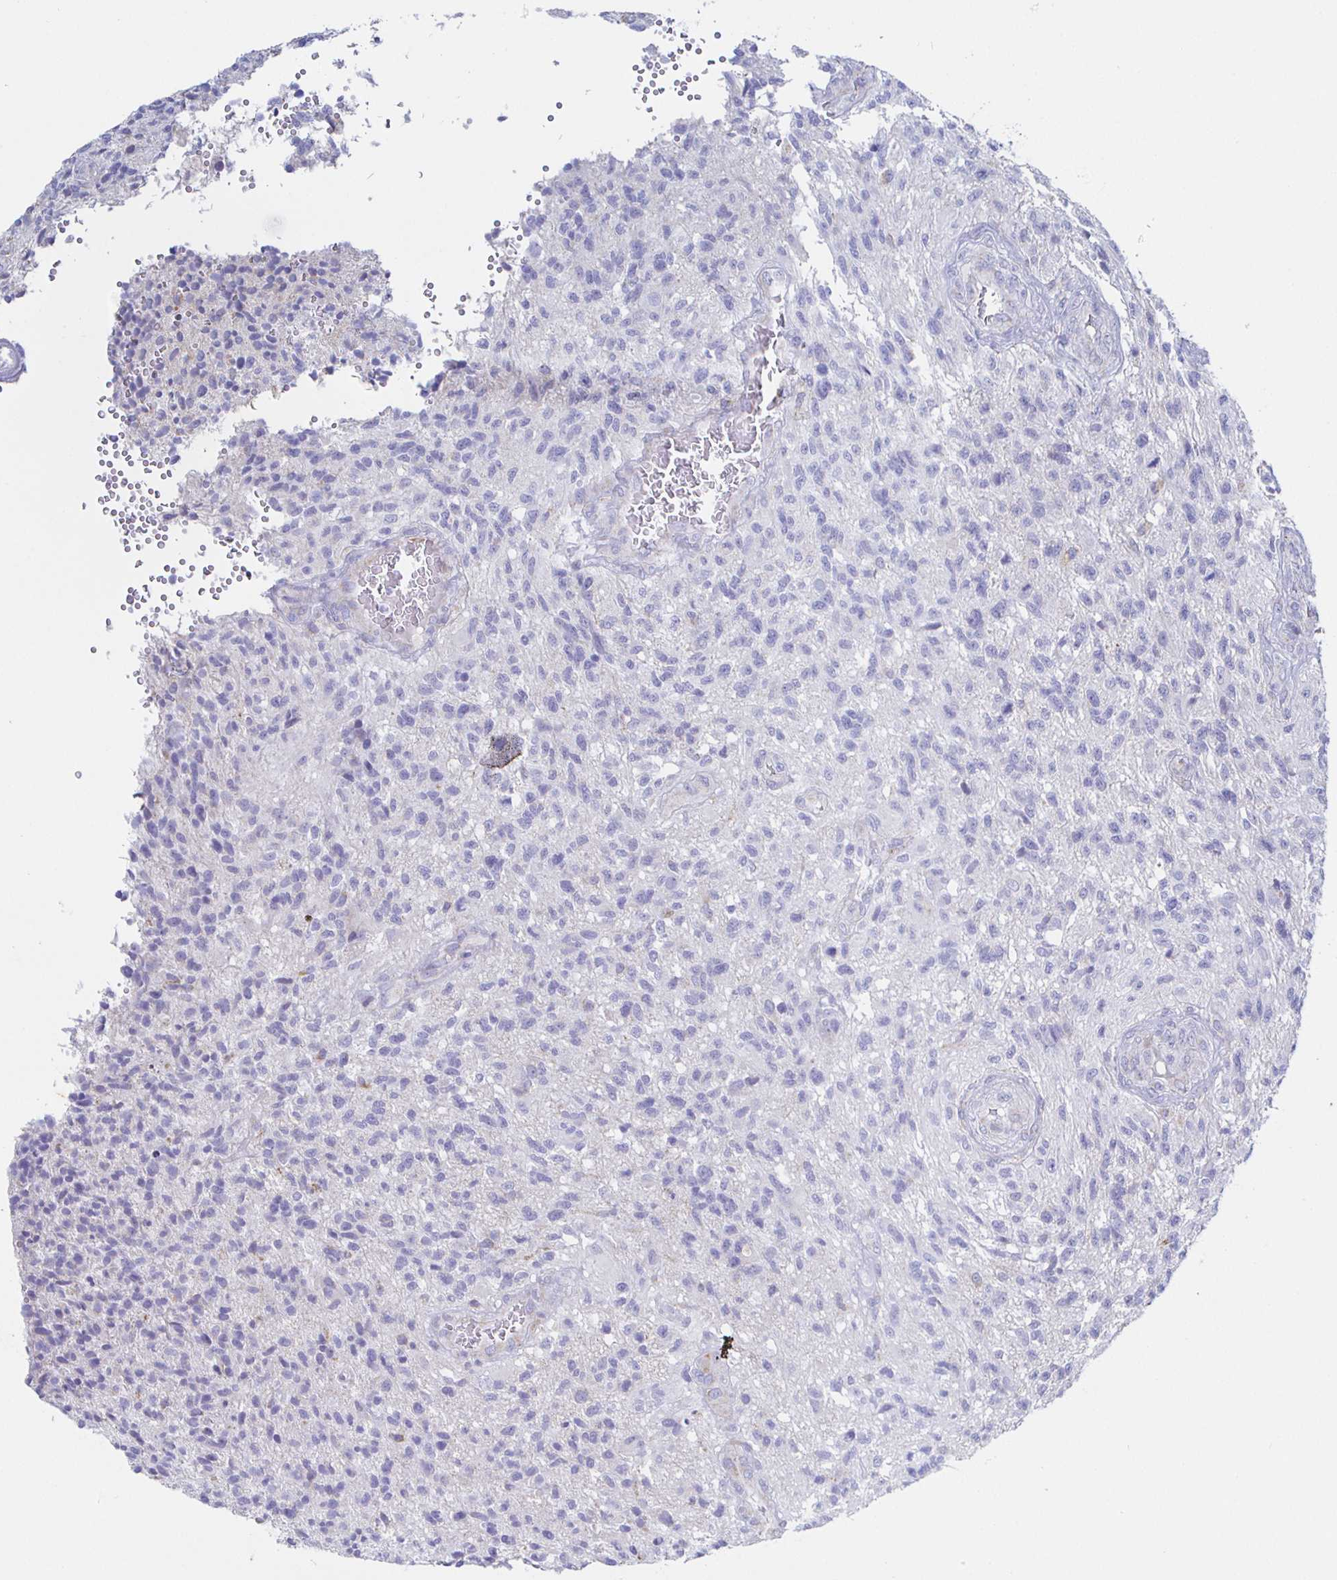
{"staining": {"intensity": "negative", "quantity": "none", "location": "none"}, "tissue": "glioma", "cell_type": "Tumor cells", "image_type": "cancer", "snomed": [{"axis": "morphology", "description": "Glioma, malignant, High grade"}, {"axis": "topography", "description": "Brain"}], "caption": "A high-resolution micrograph shows immunohistochemistry staining of glioma, which shows no significant positivity in tumor cells.", "gene": "SYNGR4", "patient": {"sex": "male", "age": 56}}